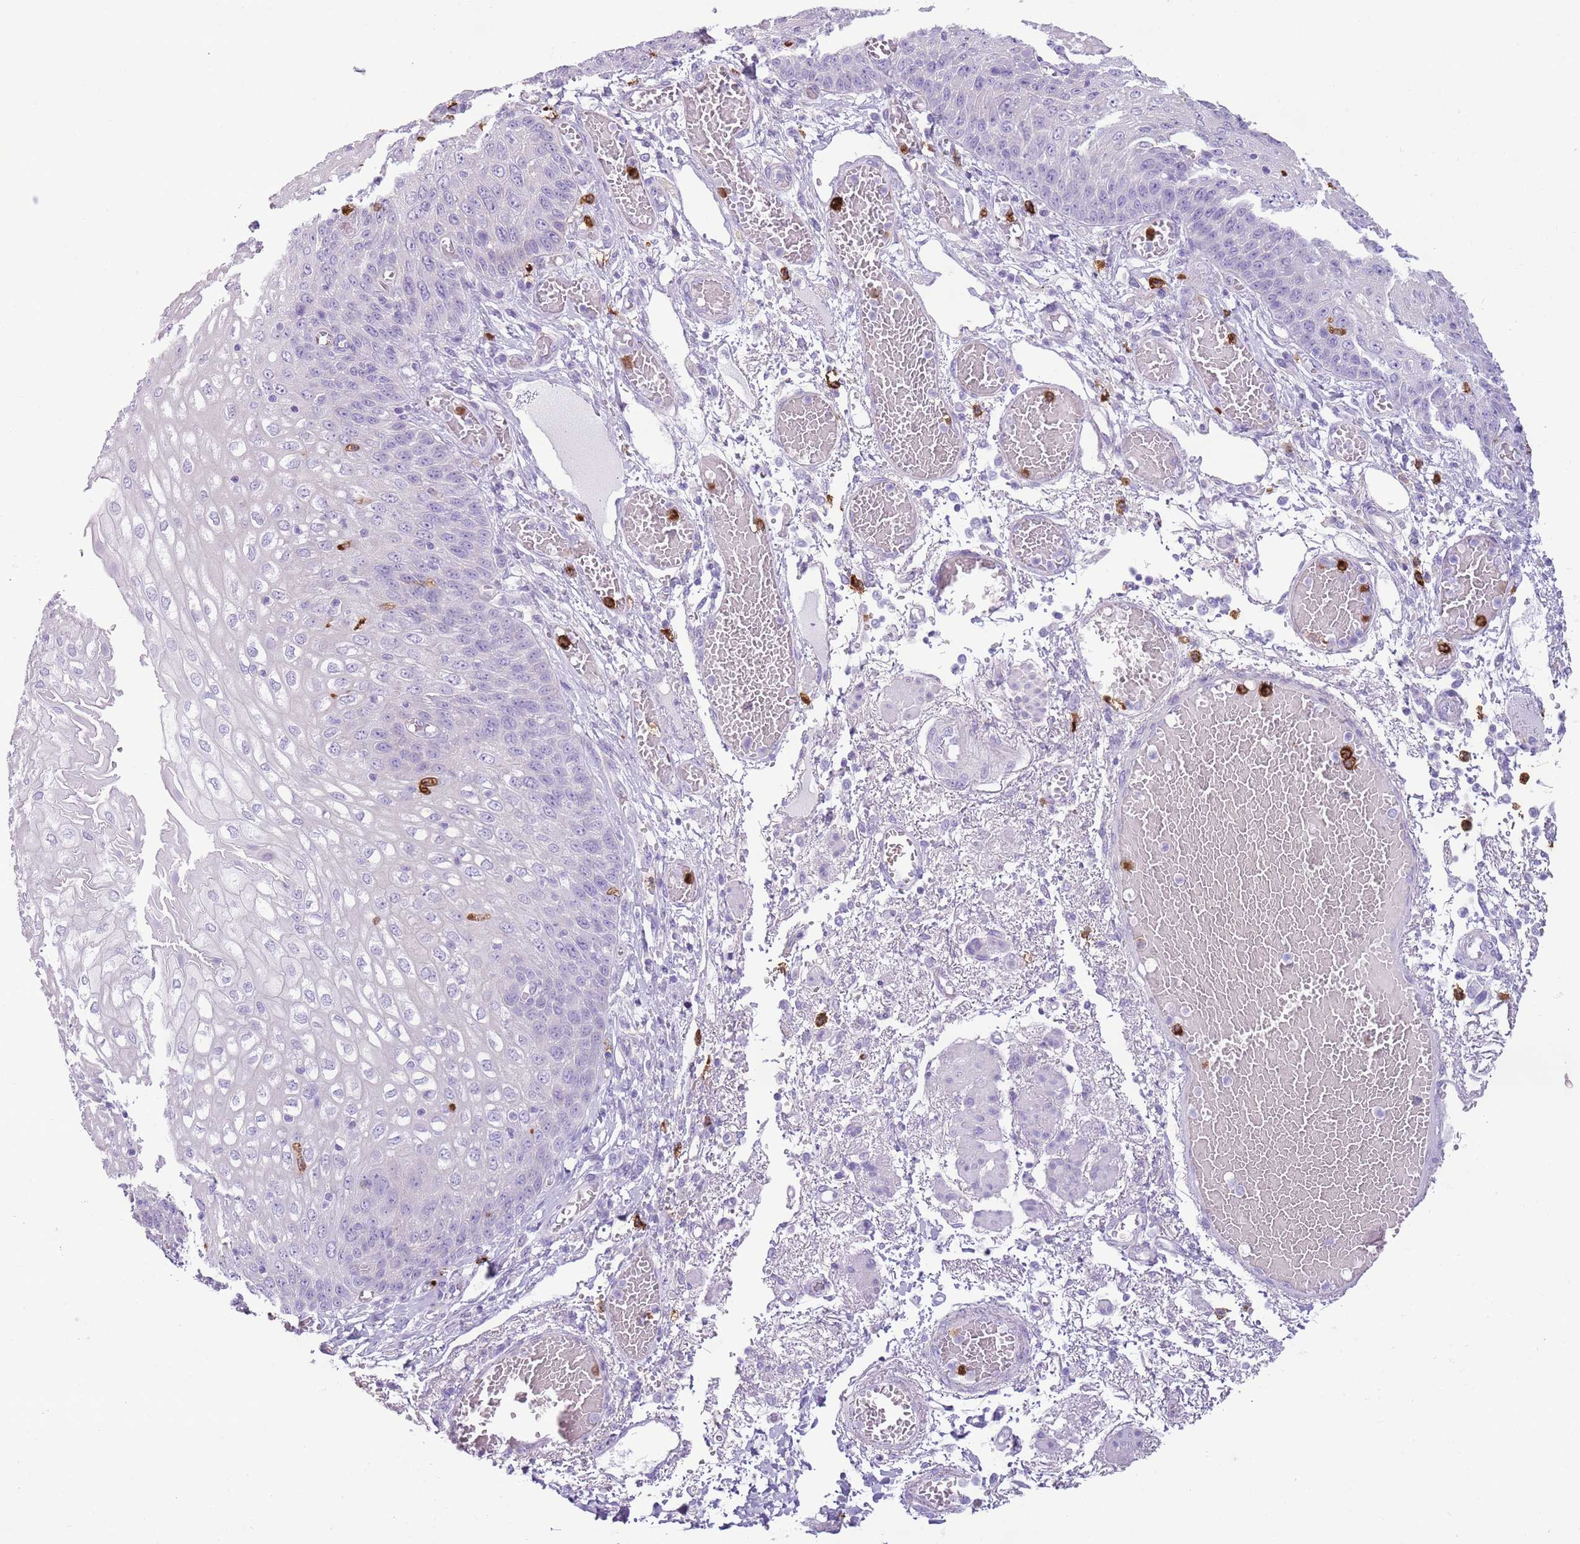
{"staining": {"intensity": "negative", "quantity": "none", "location": "none"}, "tissue": "esophagus", "cell_type": "Squamous epithelial cells", "image_type": "normal", "snomed": [{"axis": "morphology", "description": "Normal tissue, NOS"}, {"axis": "topography", "description": "Esophagus"}], "caption": "DAB (3,3'-diaminobenzidine) immunohistochemical staining of benign human esophagus reveals no significant positivity in squamous epithelial cells.", "gene": "CD177", "patient": {"sex": "male", "age": 81}}